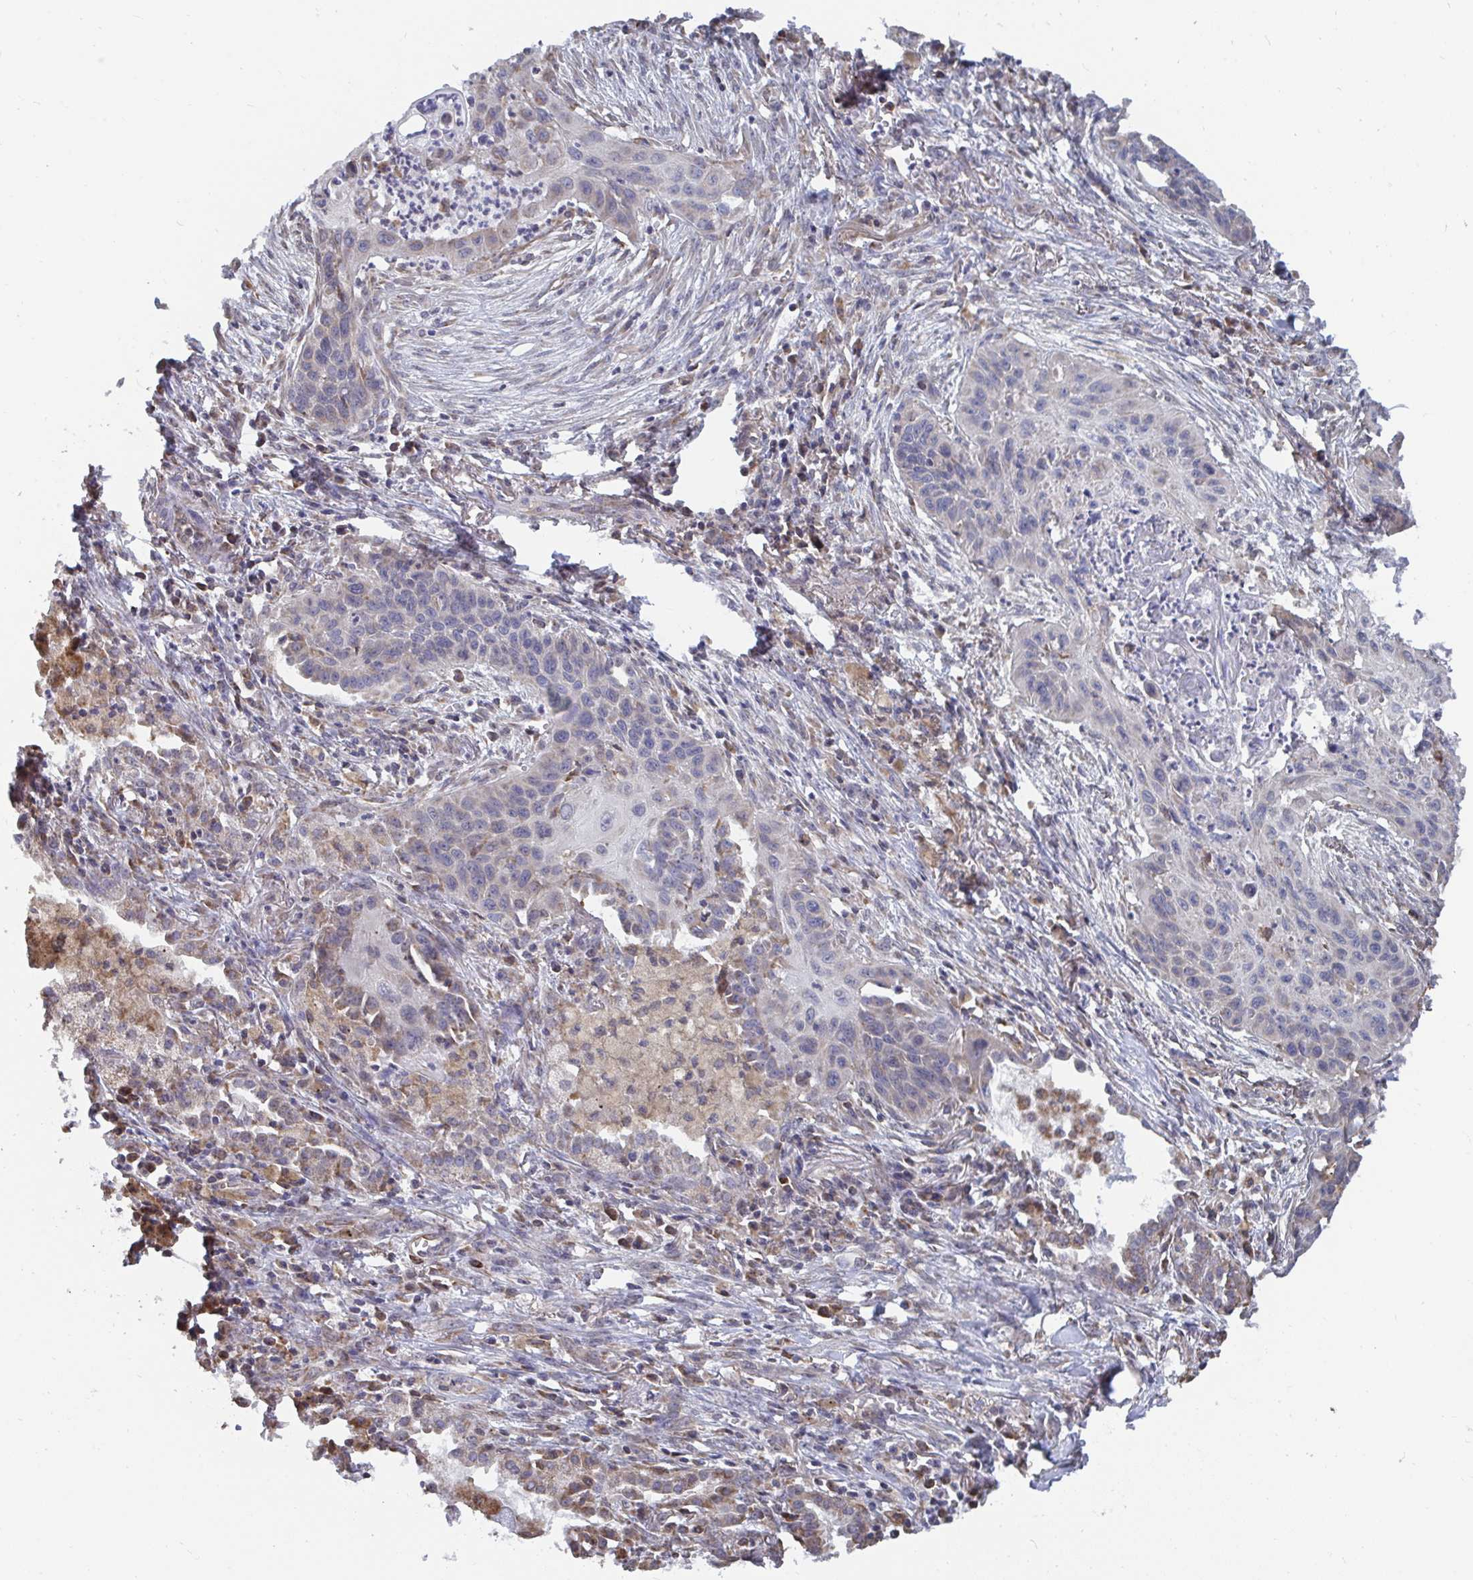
{"staining": {"intensity": "weak", "quantity": "25%-75%", "location": "cytoplasmic/membranous"}, "tissue": "lung cancer", "cell_type": "Tumor cells", "image_type": "cancer", "snomed": [{"axis": "morphology", "description": "Squamous cell carcinoma, NOS"}, {"axis": "topography", "description": "Lung"}], "caption": "A histopathology image showing weak cytoplasmic/membranous expression in about 25%-75% of tumor cells in lung cancer, as visualized by brown immunohistochemical staining.", "gene": "ELAVL1", "patient": {"sex": "male", "age": 71}}